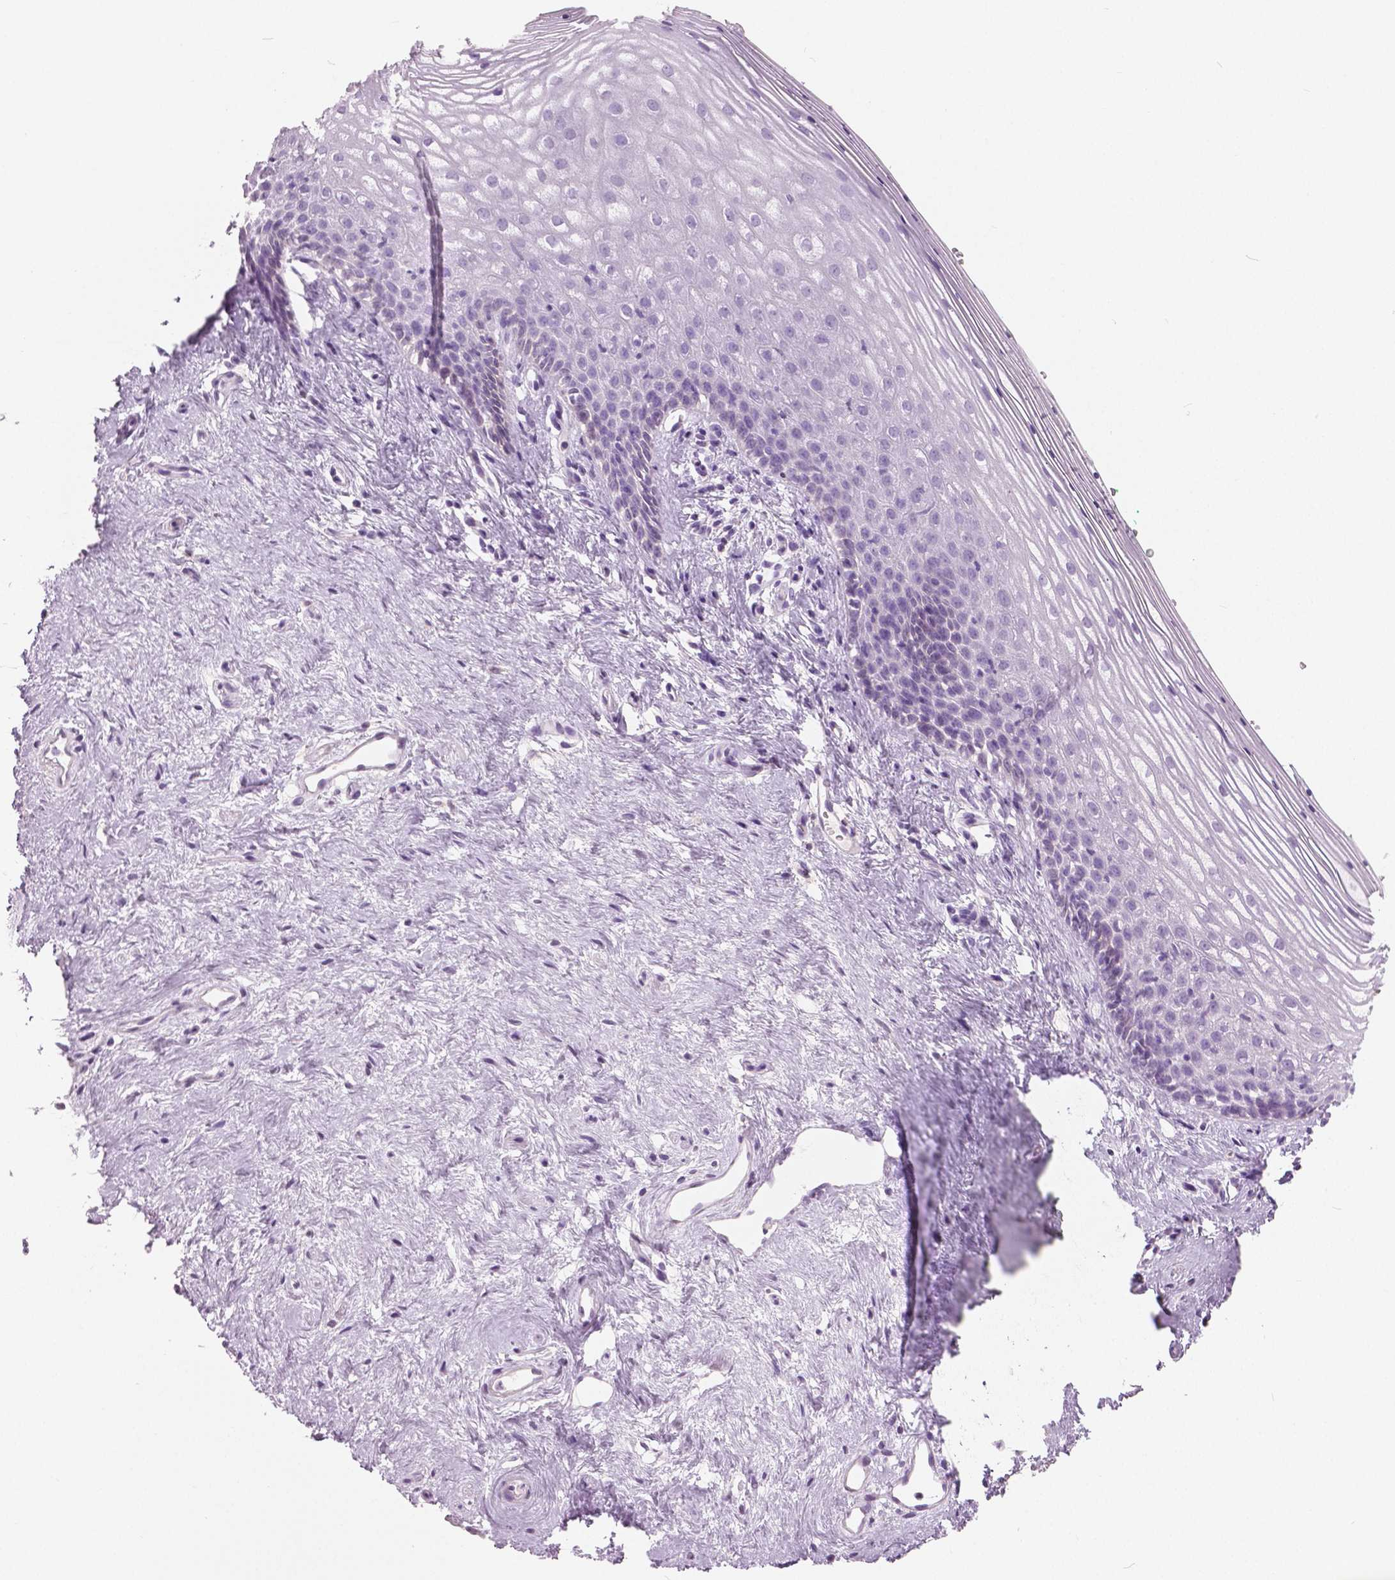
{"staining": {"intensity": "negative", "quantity": "none", "location": "none"}, "tissue": "vagina", "cell_type": "Squamous epithelial cells", "image_type": "normal", "snomed": [{"axis": "morphology", "description": "Normal tissue, NOS"}, {"axis": "topography", "description": "Vagina"}], "caption": "Human vagina stained for a protein using immunohistochemistry (IHC) shows no staining in squamous epithelial cells.", "gene": "GALM", "patient": {"sex": "female", "age": 42}}